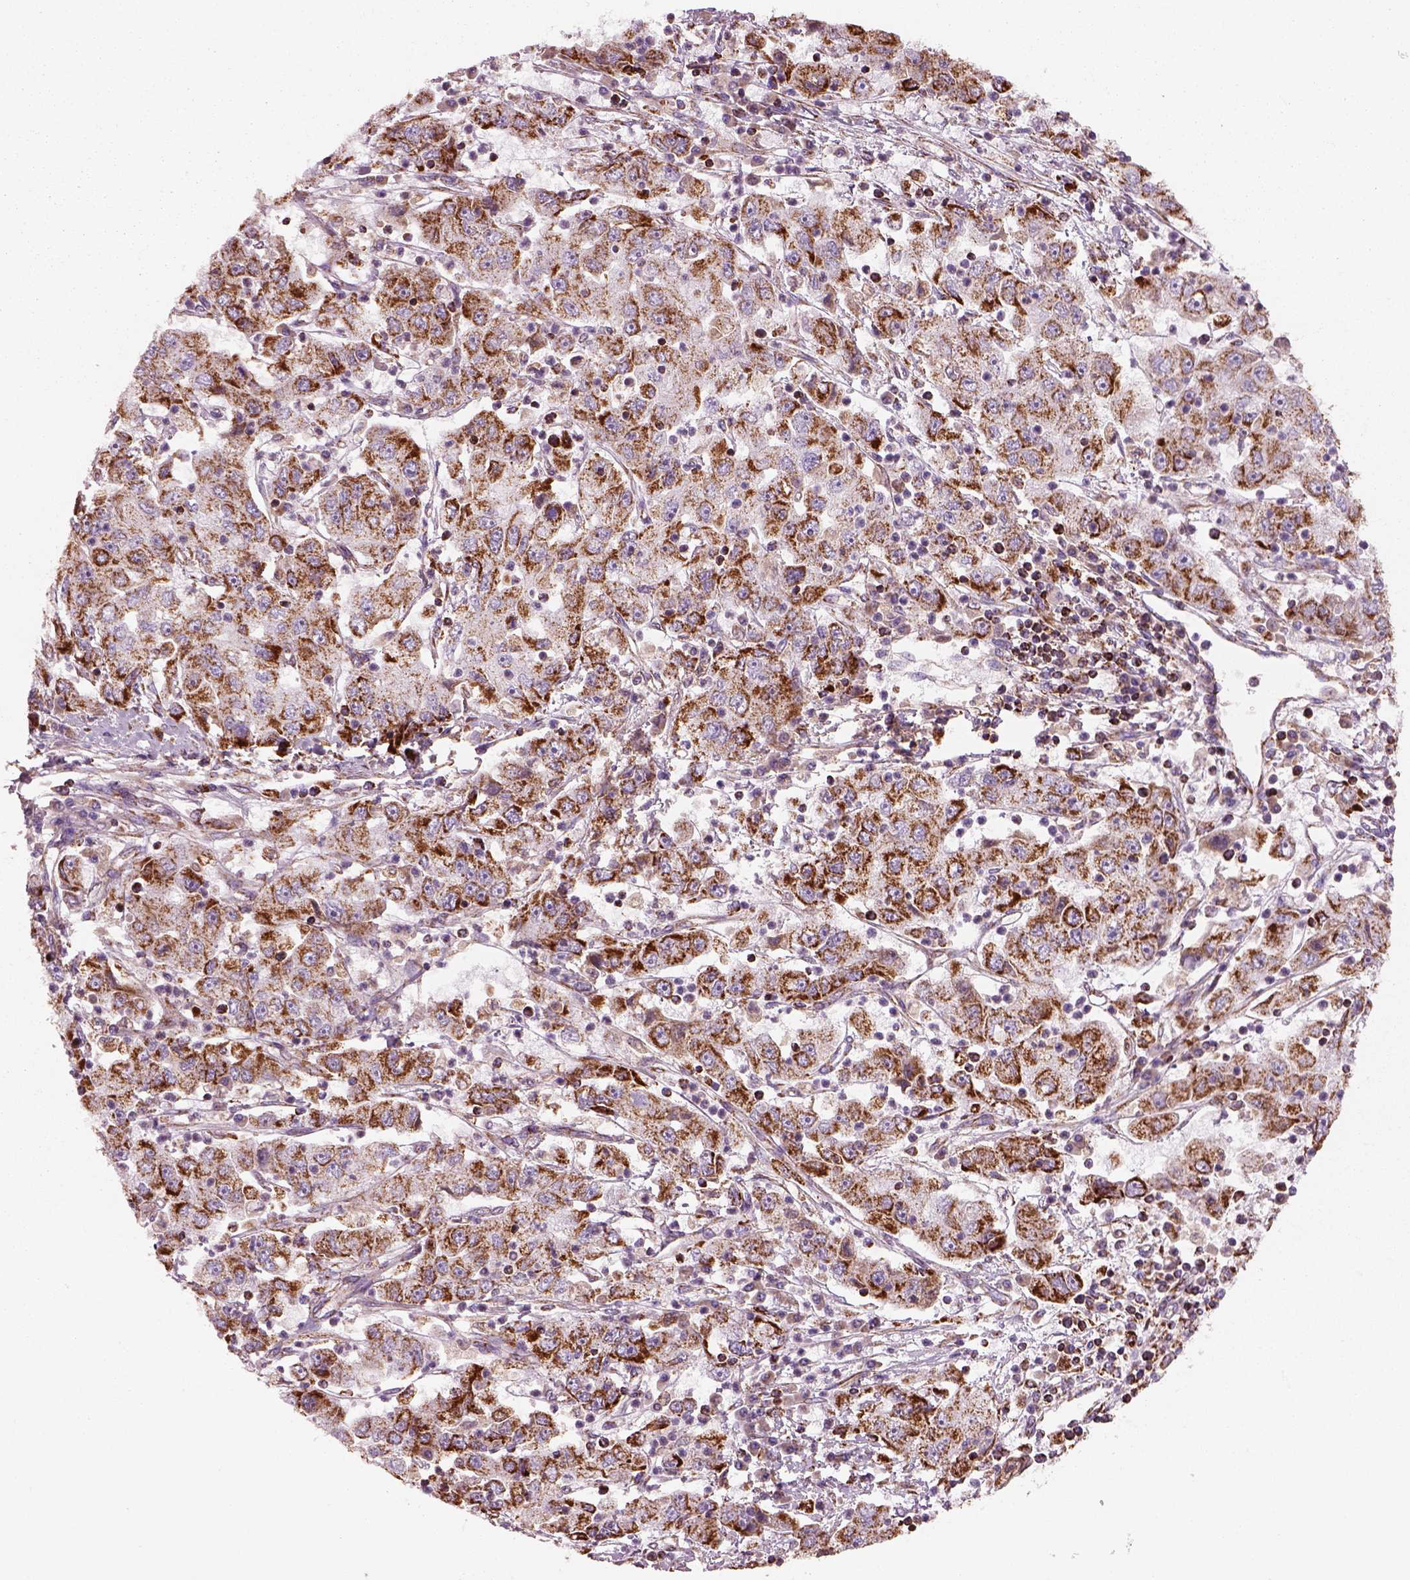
{"staining": {"intensity": "strong", "quantity": ">75%", "location": "cytoplasmic/membranous"}, "tissue": "cervical cancer", "cell_type": "Tumor cells", "image_type": "cancer", "snomed": [{"axis": "morphology", "description": "Squamous cell carcinoma, NOS"}, {"axis": "topography", "description": "Cervix"}], "caption": "Human cervical squamous cell carcinoma stained with a protein marker exhibits strong staining in tumor cells.", "gene": "SLC25A24", "patient": {"sex": "female", "age": 36}}